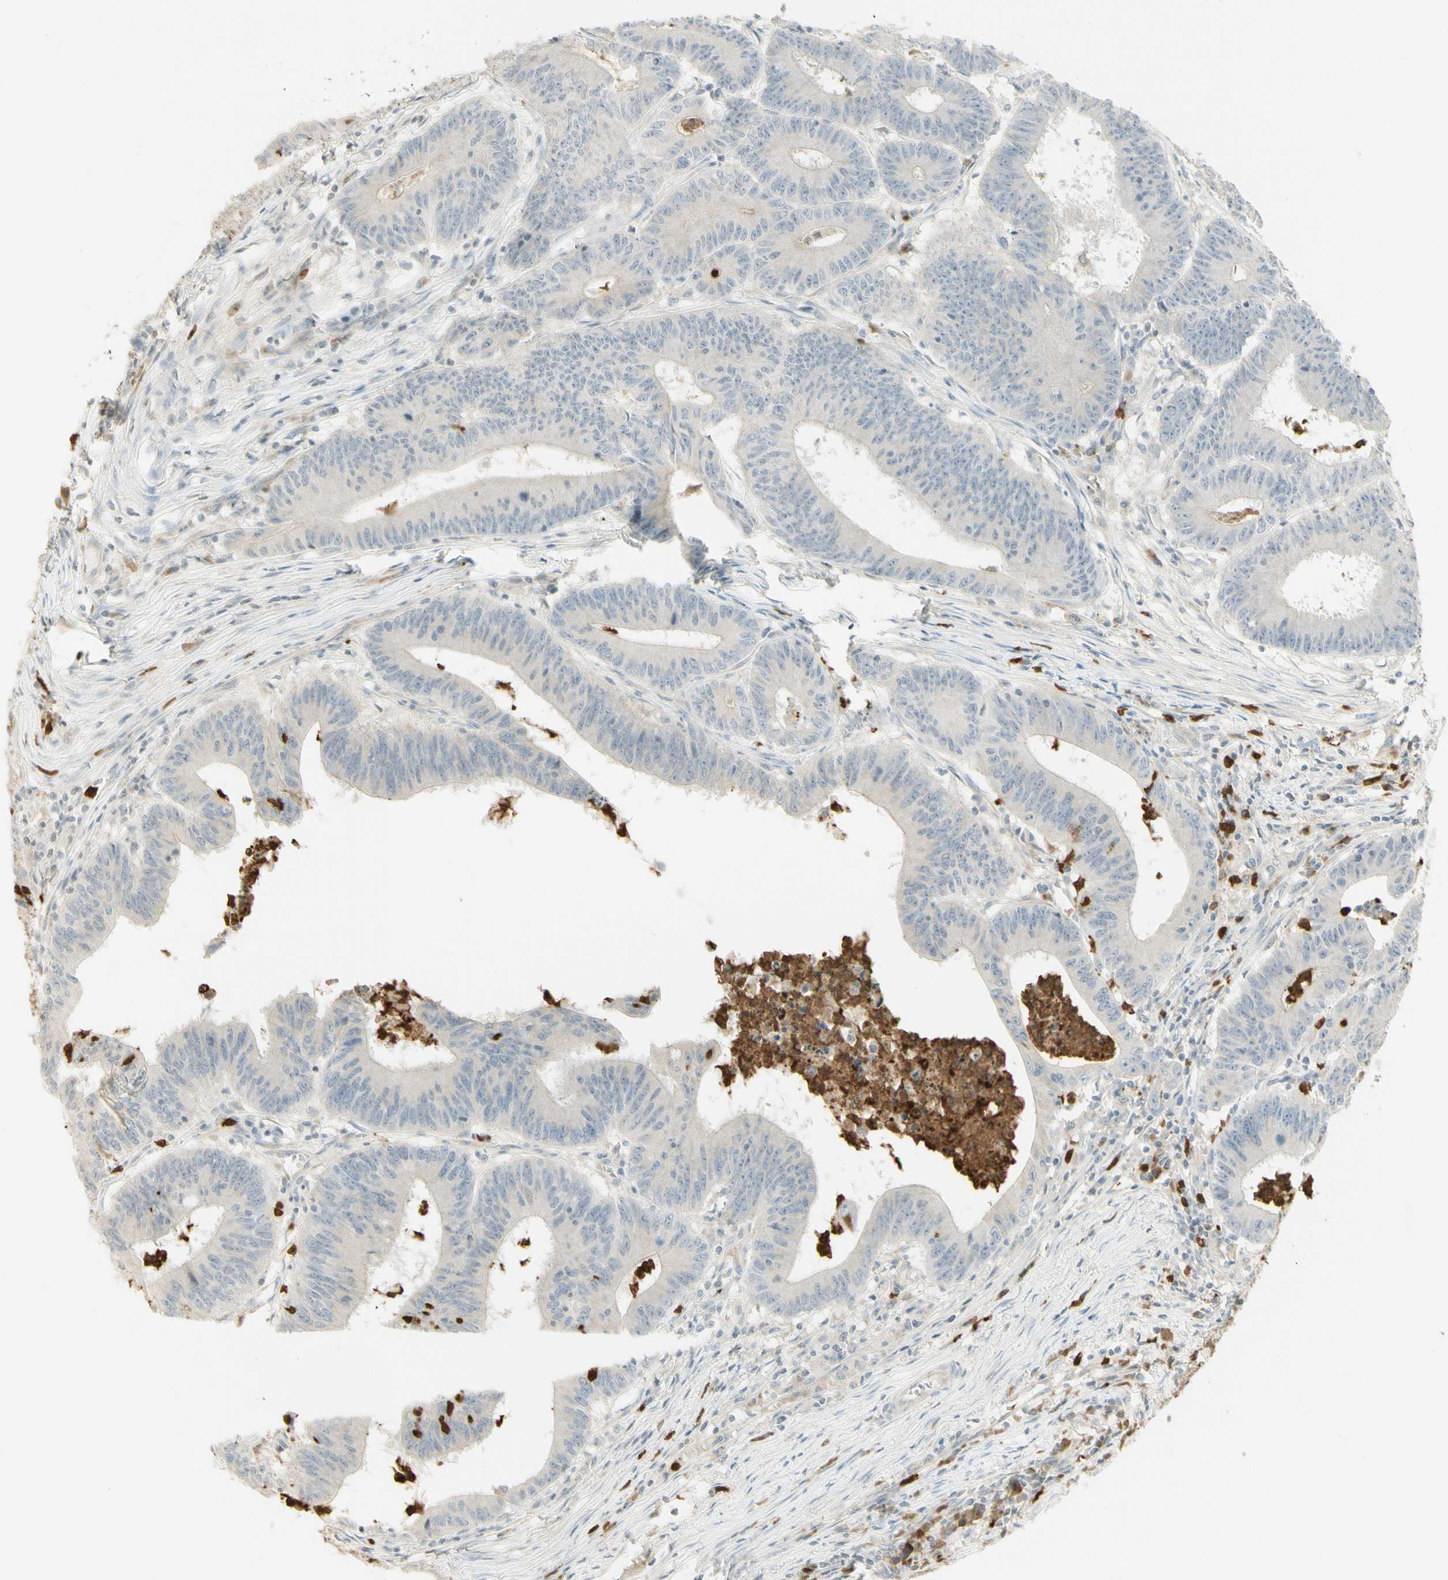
{"staining": {"intensity": "negative", "quantity": "none", "location": "none"}, "tissue": "colorectal cancer", "cell_type": "Tumor cells", "image_type": "cancer", "snomed": [{"axis": "morphology", "description": "Adenocarcinoma, NOS"}, {"axis": "topography", "description": "Colon"}], "caption": "Immunohistochemistry (IHC) of human colorectal cancer (adenocarcinoma) reveals no positivity in tumor cells.", "gene": "NID1", "patient": {"sex": "male", "age": 45}}